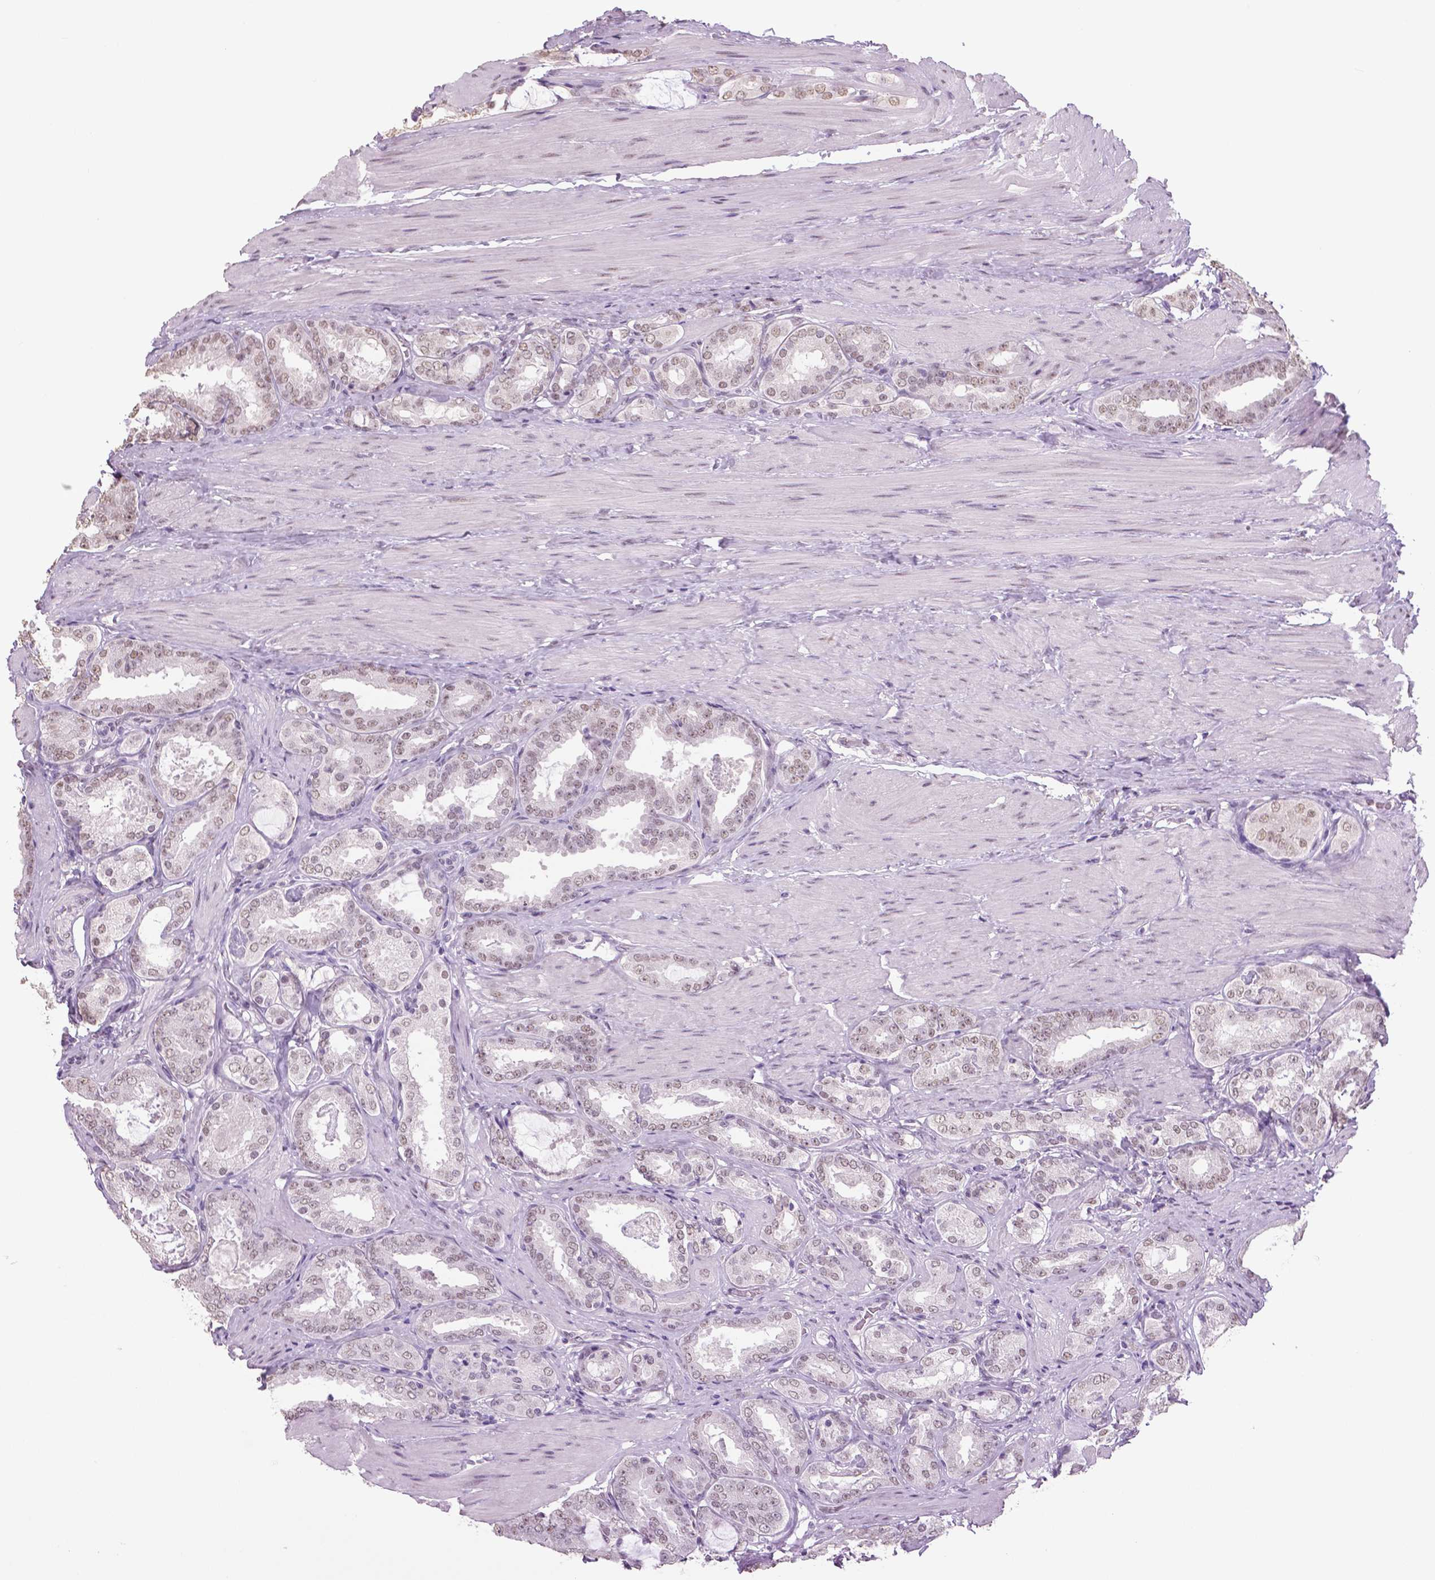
{"staining": {"intensity": "weak", "quantity": "25%-75%", "location": "nuclear"}, "tissue": "prostate cancer", "cell_type": "Tumor cells", "image_type": "cancer", "snomed": [{"axis": "morphology", "description": "Adenocarcinoma, High grade"}, {"axis": "topography", "description": "Prostate"}], "caption": "Immunohistochemical staining of prostate high-grade adenocarcinoma reveals low levels of weak nuclear expression in approximately 25%-75% of tumor cells.", "gene": "IGF2BP1", "patient": {"sex": "male", "age": 63}}